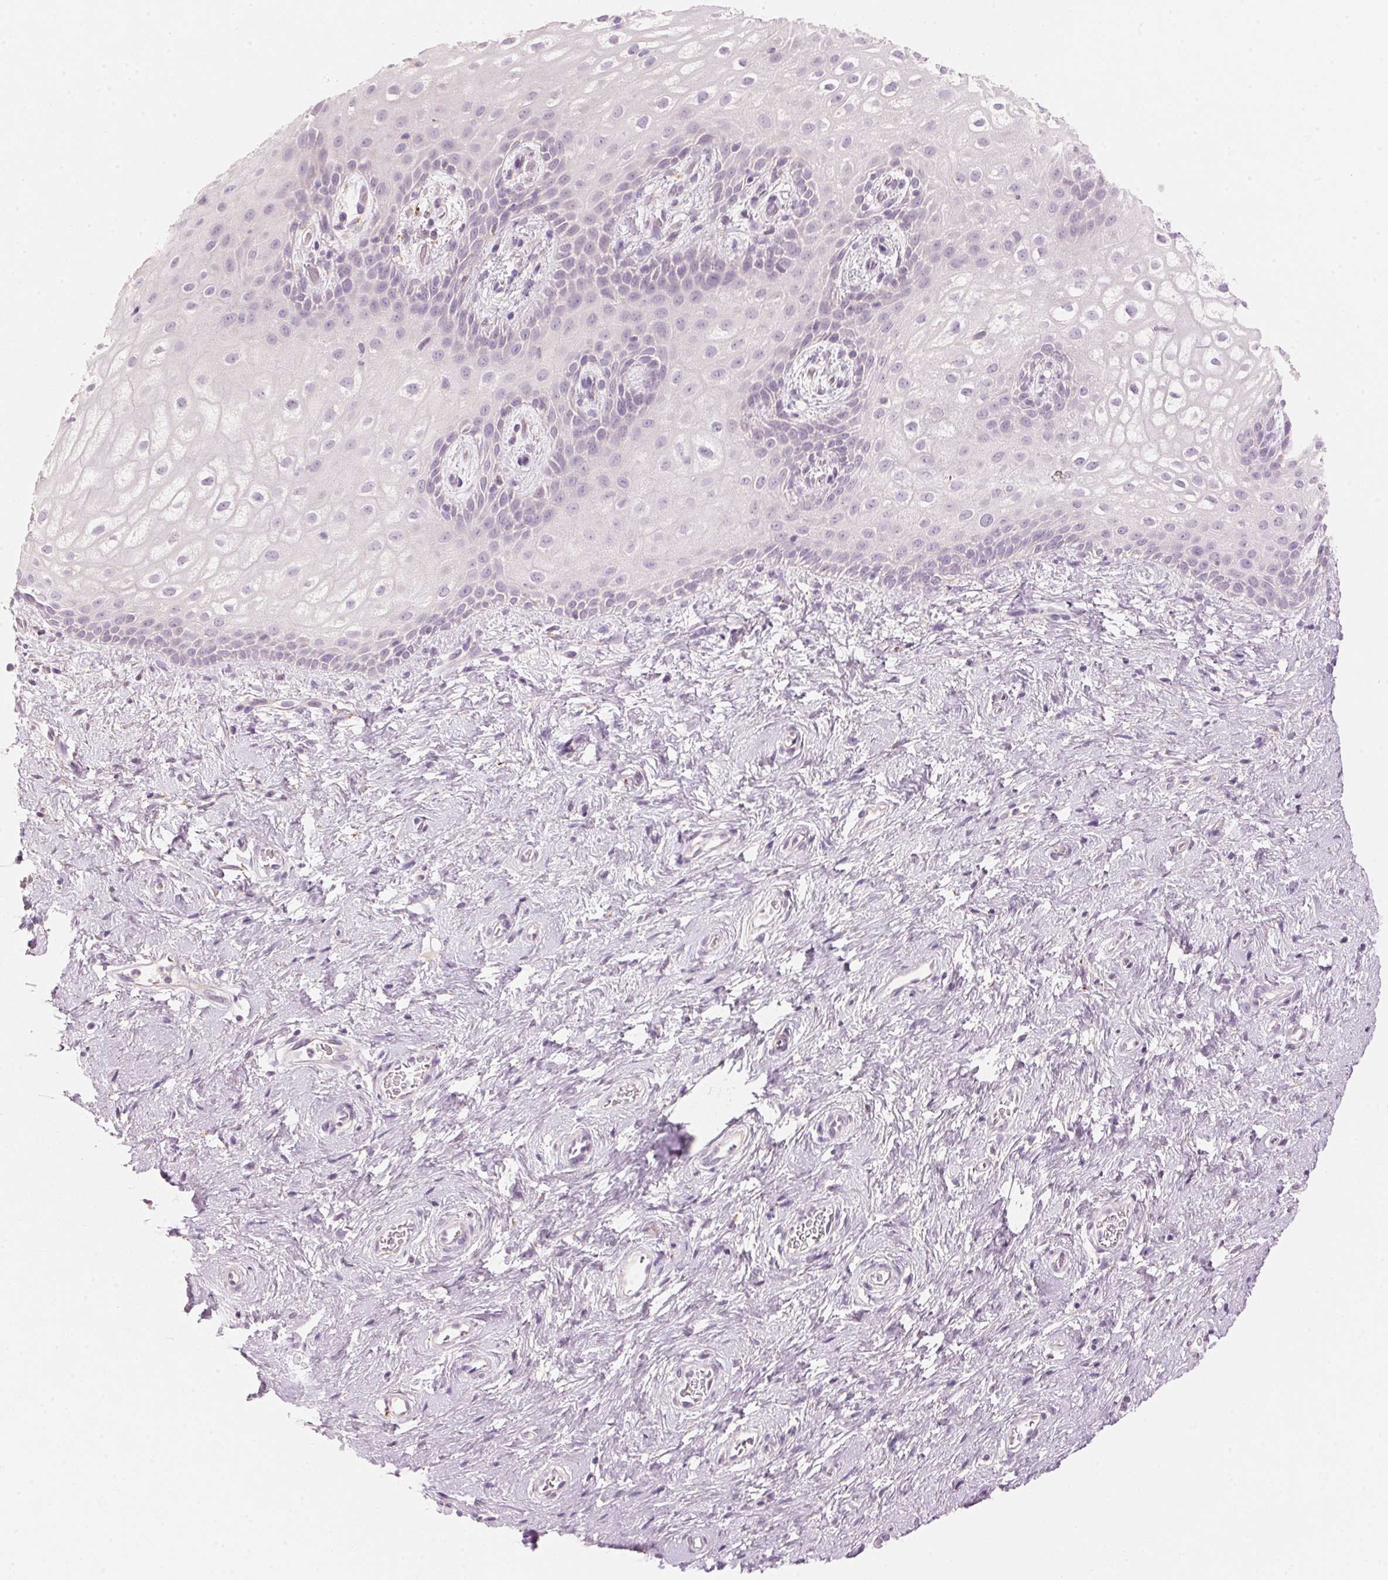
{"staining": {"intensity": "negative", "quantity": "none", "location": "none"}, "tissue": "skin", "cell_type": "Epidermal cells", "image_type": "normal", "snomed": [{"axis": "morphology", "description": "Normal tissue, NOS"}, {"axis": "topography", "description": "Anal"}], "caption": "IHC image of normal skin stained for a protein (brown), which demonstrates no positivity in epidermal cells.", "gene": "CYP11B1", "patient": {"sex": "female", "age": 46}}